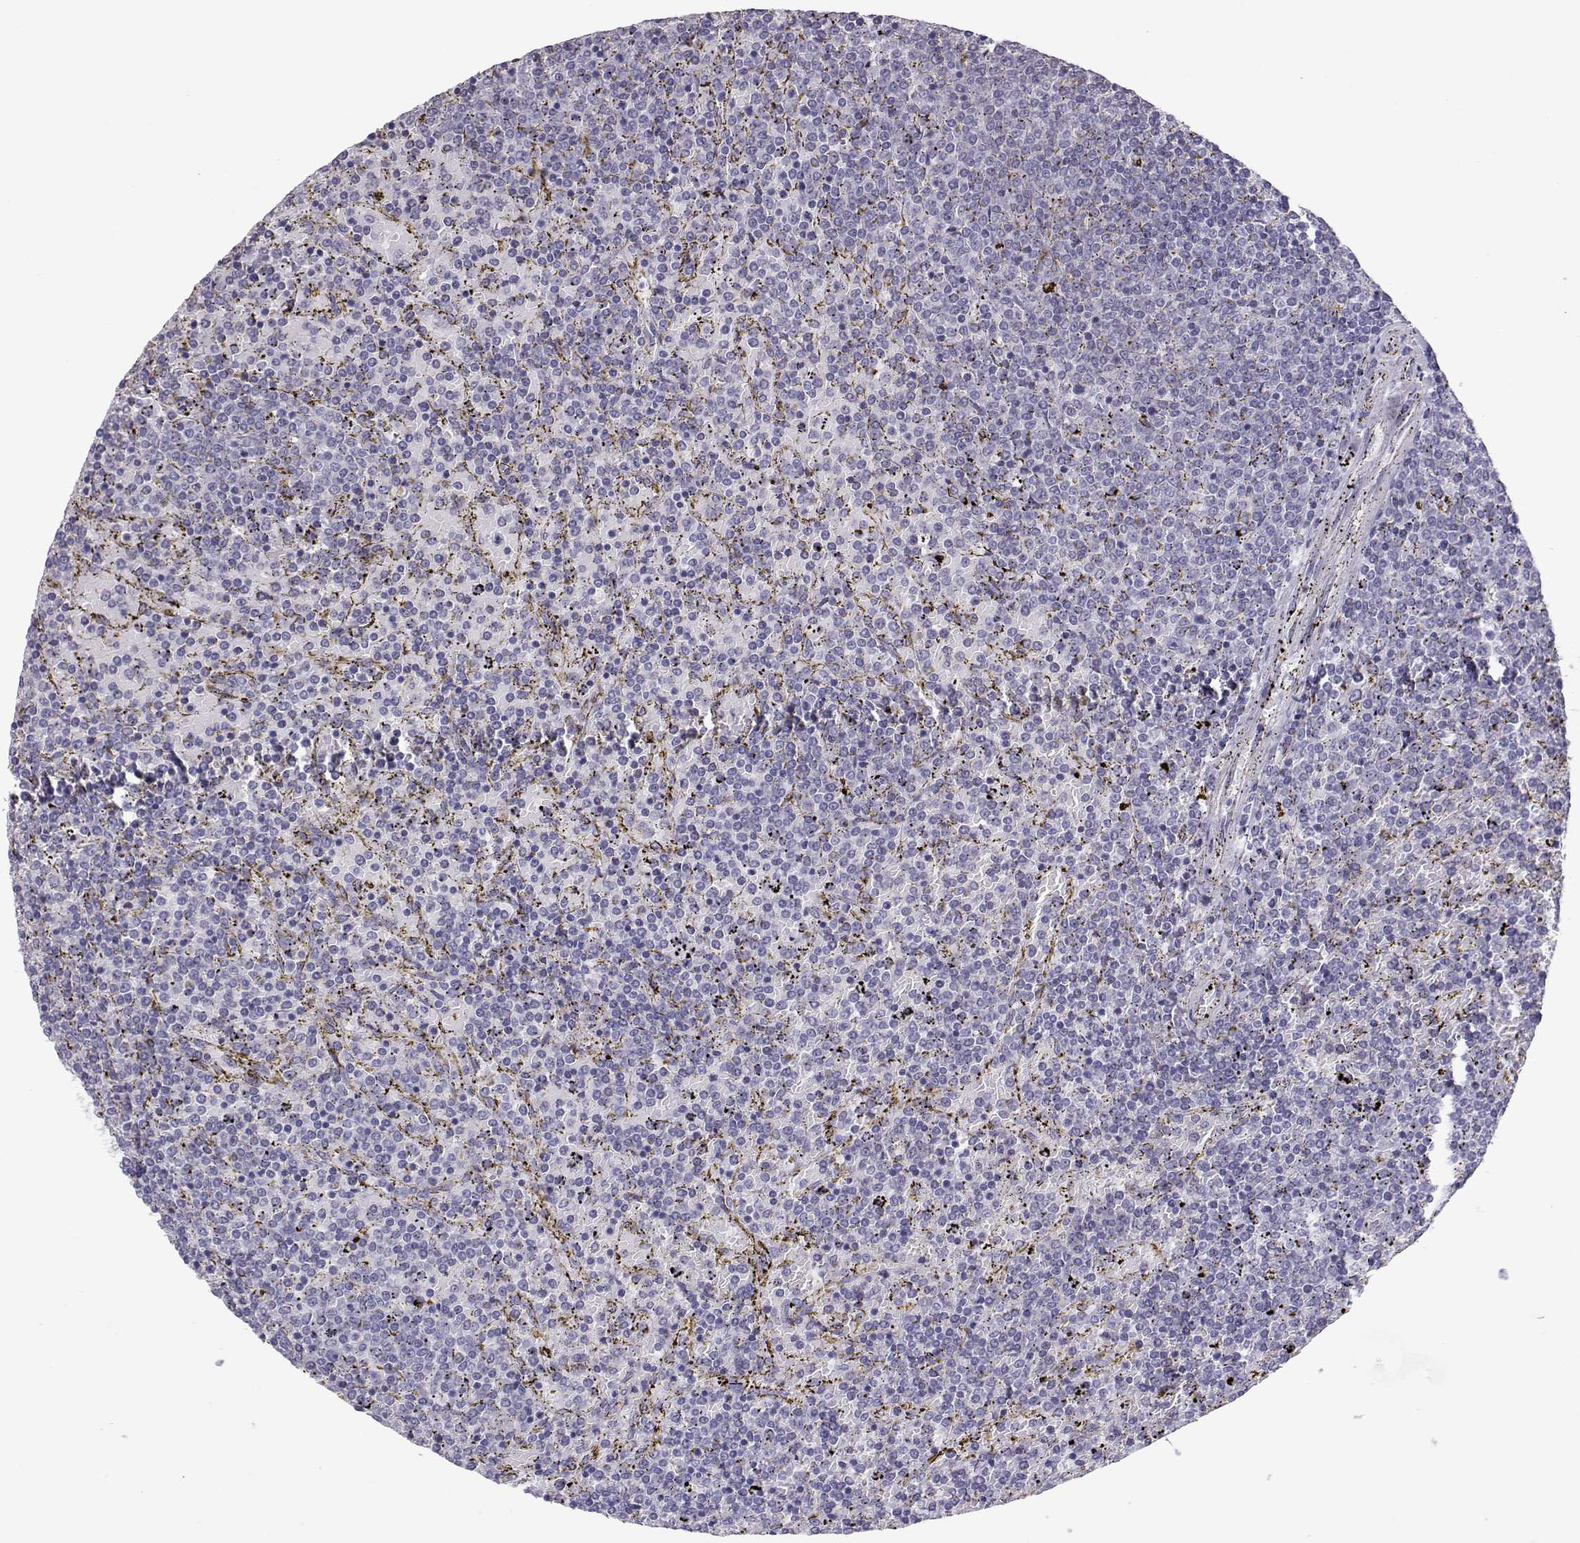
{"staining": {"intensity": "negative", "quantity": "none", "location": "none"}, "tissue": "lymphoma", "cell_type": "Tumor cells", "image_type": "cancer", "snomed": [{"axis": "morphology", "description": "Malignant lymphoma, non-Hodgkin's type, Low grade"}, {"axis": "topography", "description": "Spleen"}], "caption": "This is a histopathology image of immunohistochemistry staining of lymphoma, which shows no positivity in tumor cells.", "gene": "PMCH", "patient": {"sex": "female", "age": 77}}